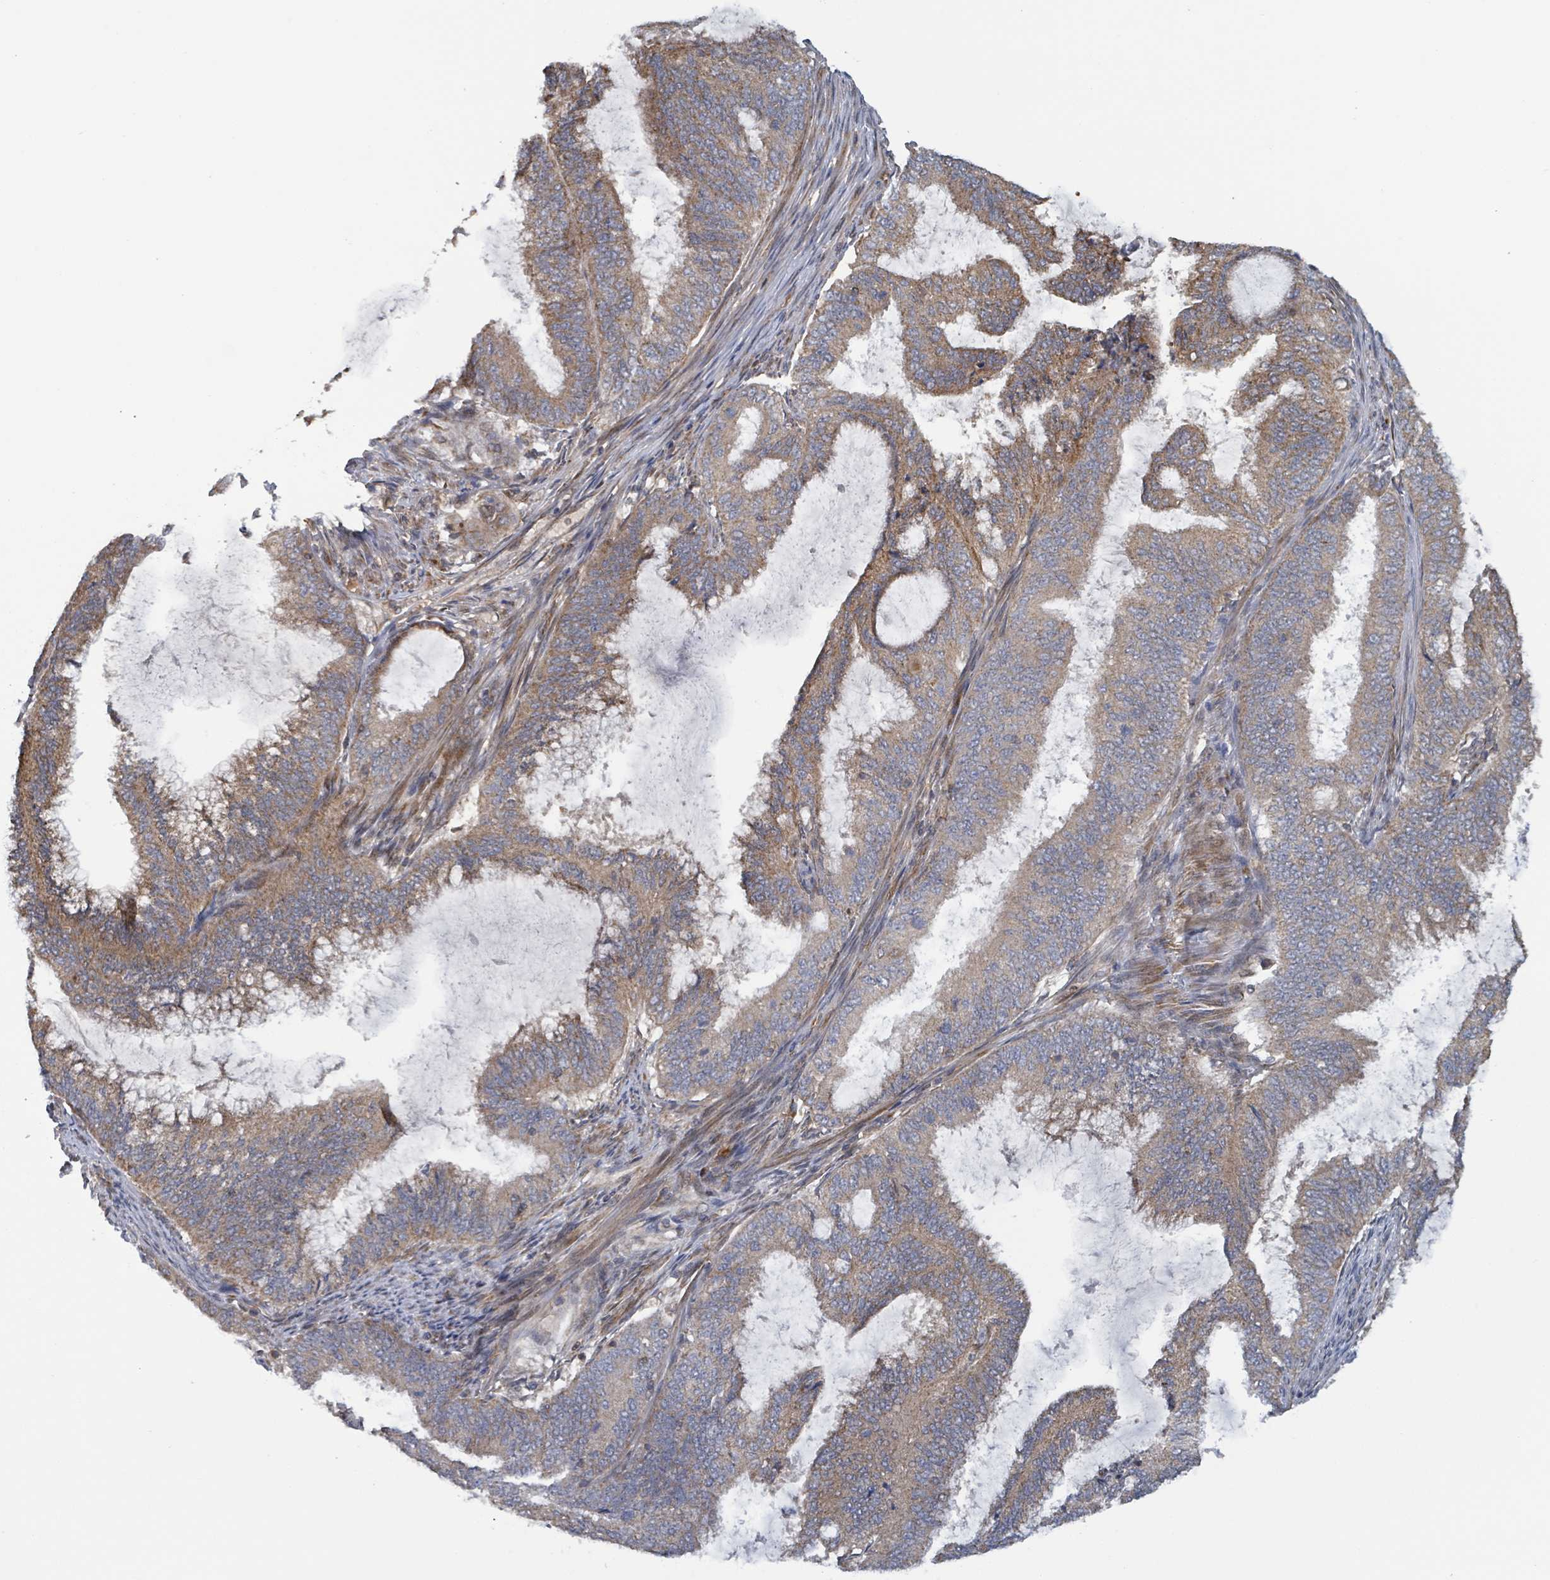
{"staining": {"intensity": "moderate", "quantity": ">75%", "location": "cytoplasmic/membranous"}, "tissue": "endometrial cancer", "cell_type": "Tumor cells", "image_type": "cancer", "snomed": [{"axis": "morphology", "description": "Adenocarcinoma, NOS"}, {"axis": "topography", "description": "Endometrium"}], "caption": "Endometrial cancer was stained to show a protein in brown. There is medium levels of moderate cytoplasmic/membranous expression in about >75% of tumor cells. (DAB (3,3'-diaminobenzidine) IHC with brightfield microscopy, high magnification).", "gene": "HIVEP1", "patient": {"sex": "female", "age": 51}}